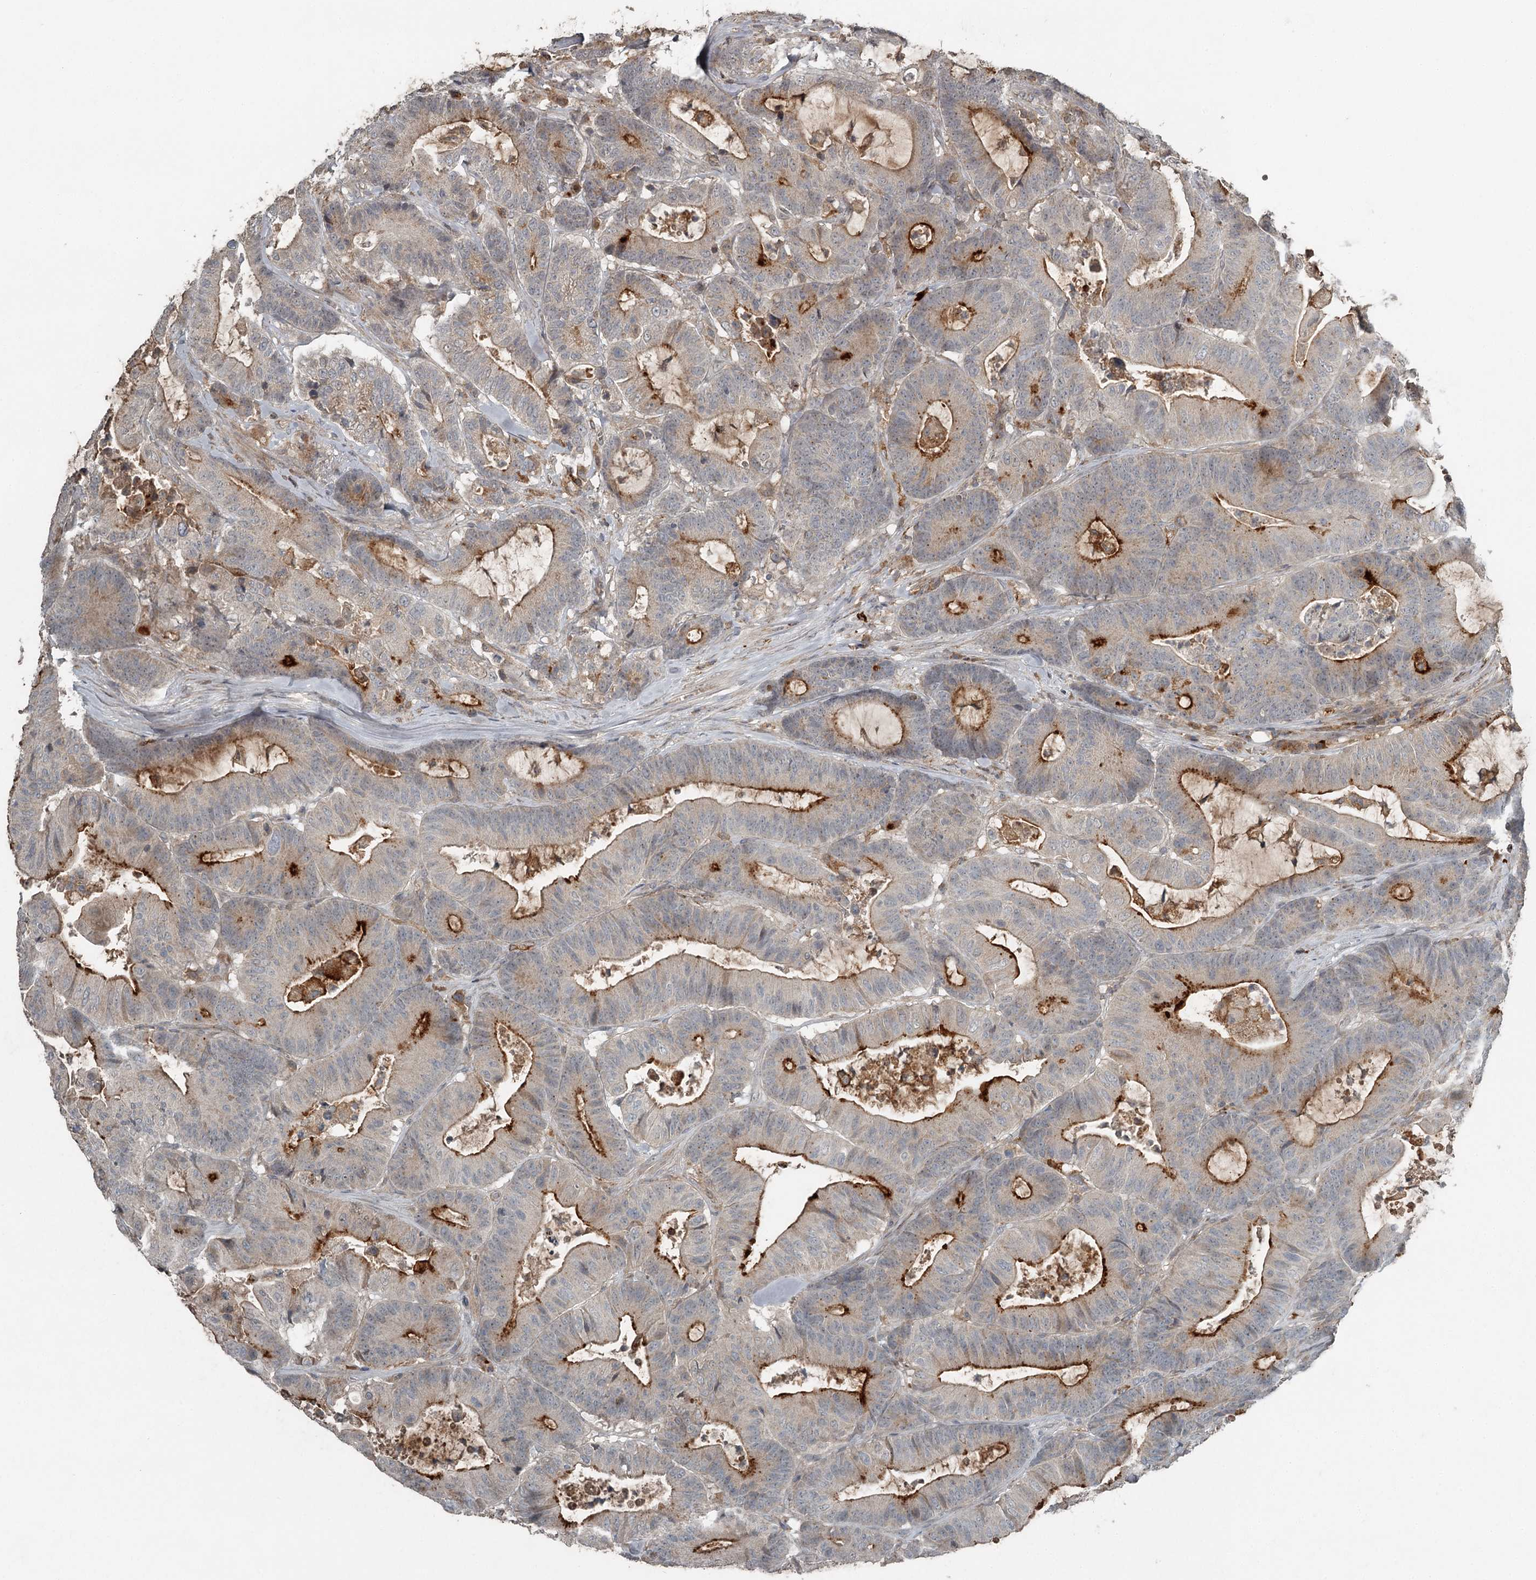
{"staining": {"intensity": "strong", "quantity": "25%-75%", "location": "cytoplasmic/membranous"}, "tissue": "colorectal cancer", "cell_type": "Tumor cells", "image_type": "cancer", "snomed": [{"axis": "morphology", "description": "Adenocarcinoma, NOS"}, {"axis": "topography", "description": "Colon"}], "caption": "The photomicrograph demonstrates staining of colorectal adenocarcinoma, revealing strong cytoplasmic/membranous protein positivity (brown color) within tumor cells.", "gene": "SLC39A8", "patient": {"sex": "female", "age": 84}}